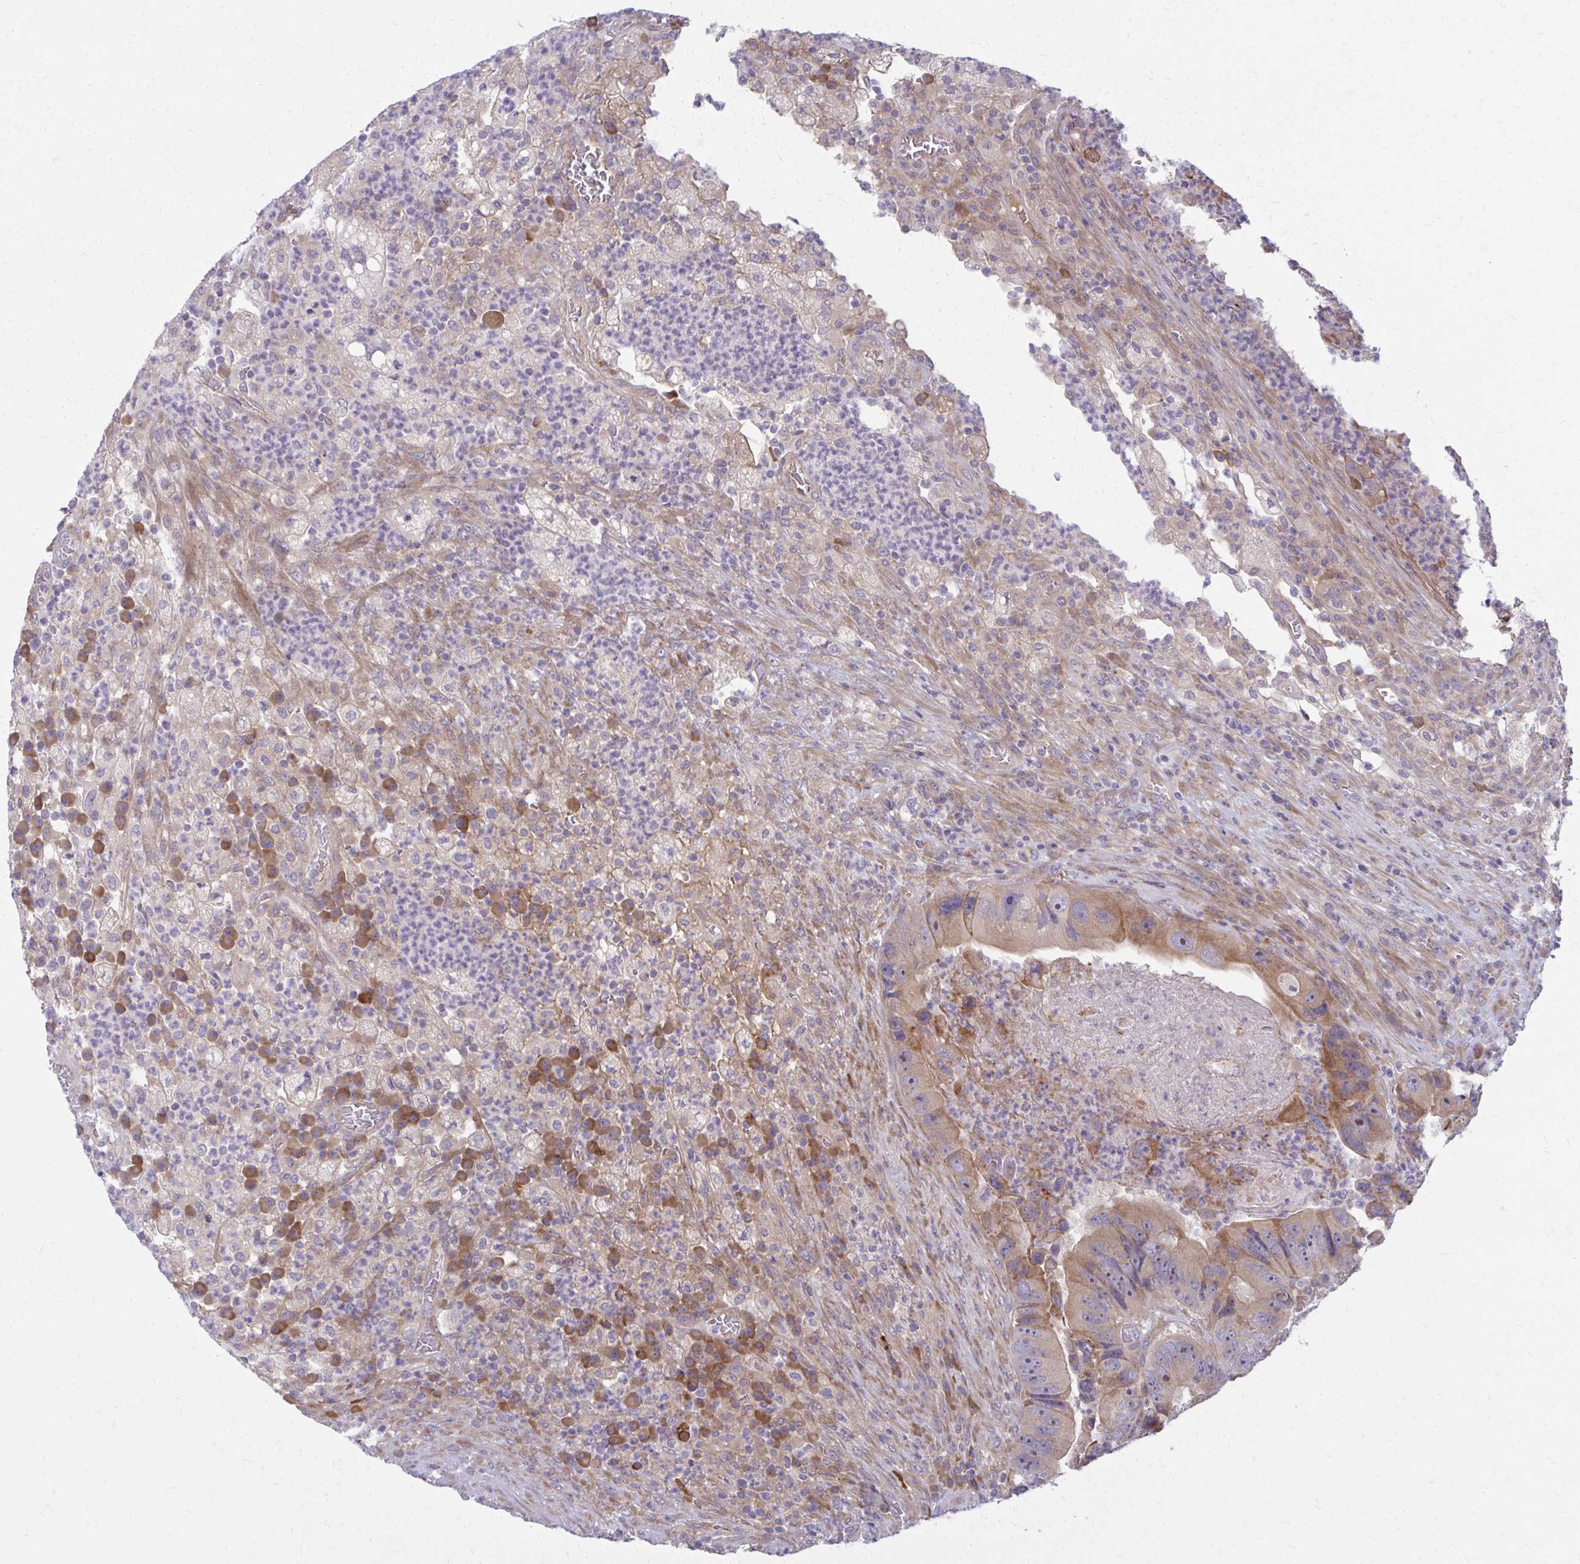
{"staining": {"intensity": "moderate", "quantity": ">75%", "location": "cytoplasmic/membranous,nuclear"}, "tissue": "colorectal cancer", "cell_type": "Tumor cells", "image_type": "cancer", "snomed": [{"axis": "morphology", "description": "Adenocarcinoma, NOS"}, {"axis": "topography", "description": "Colon"}], "caption": "Colorectal cancer was stained to show a protein in brown. There is medium levels of moderate cytoplasmic/membranous and nuclear staining in about >75% of tumor cells.", "gene": "CEMP1", "patient": {"sex": "female", "age": 86}}